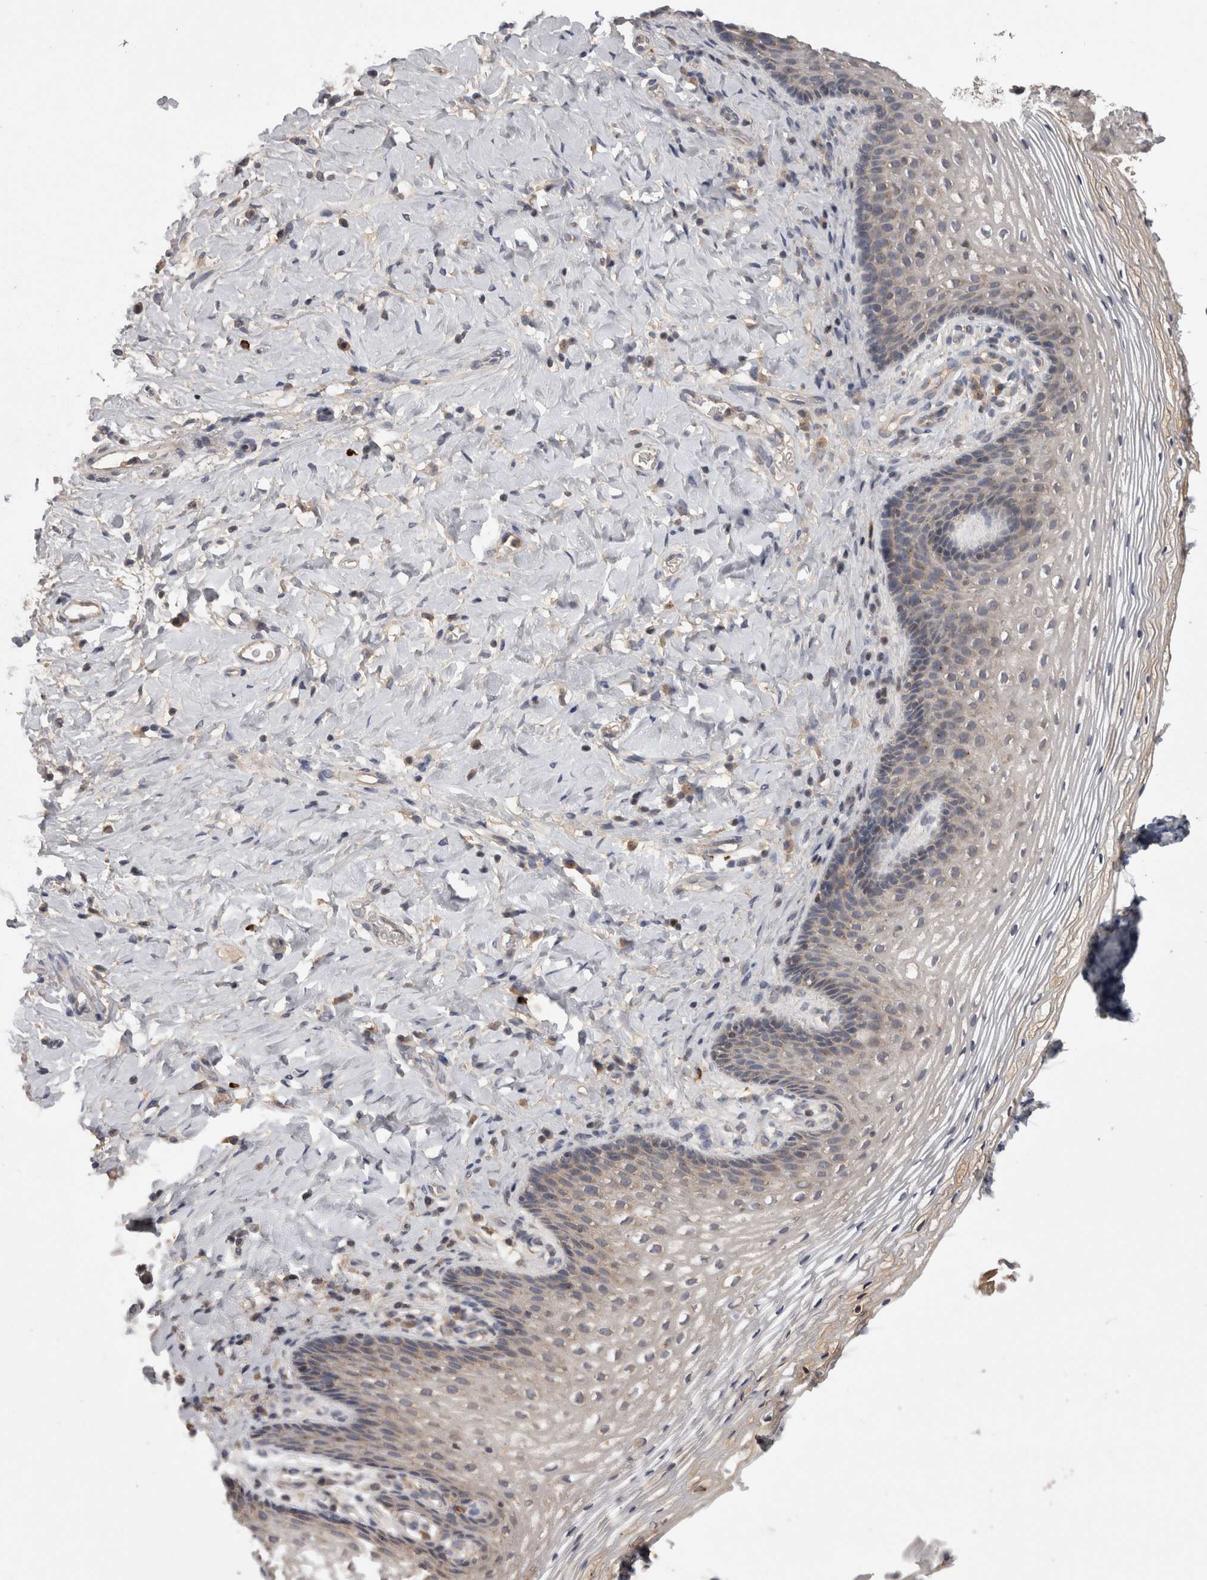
{"staining": {"intensity": "weak", "quantity": "<25%", "location": "cytoplasmic/membranous"}, "tissue": "vagina", "cell_type": "Squamous epithelial cells", "image_type": "normal", "snomed": [{"axis": "morphology", "description": "Normal tissue, NOS"}, {"axis": "topography", "description": "Vagina"}], "caption": "Squamous epithelial cells show no significant protein positivity in normal vagina. The staining is performed using DAB brown chromogen with nuclei counter-stained in using hematoxylin.", "gene": "PCM1", "patient": {"sex": "female", "age": 60}}